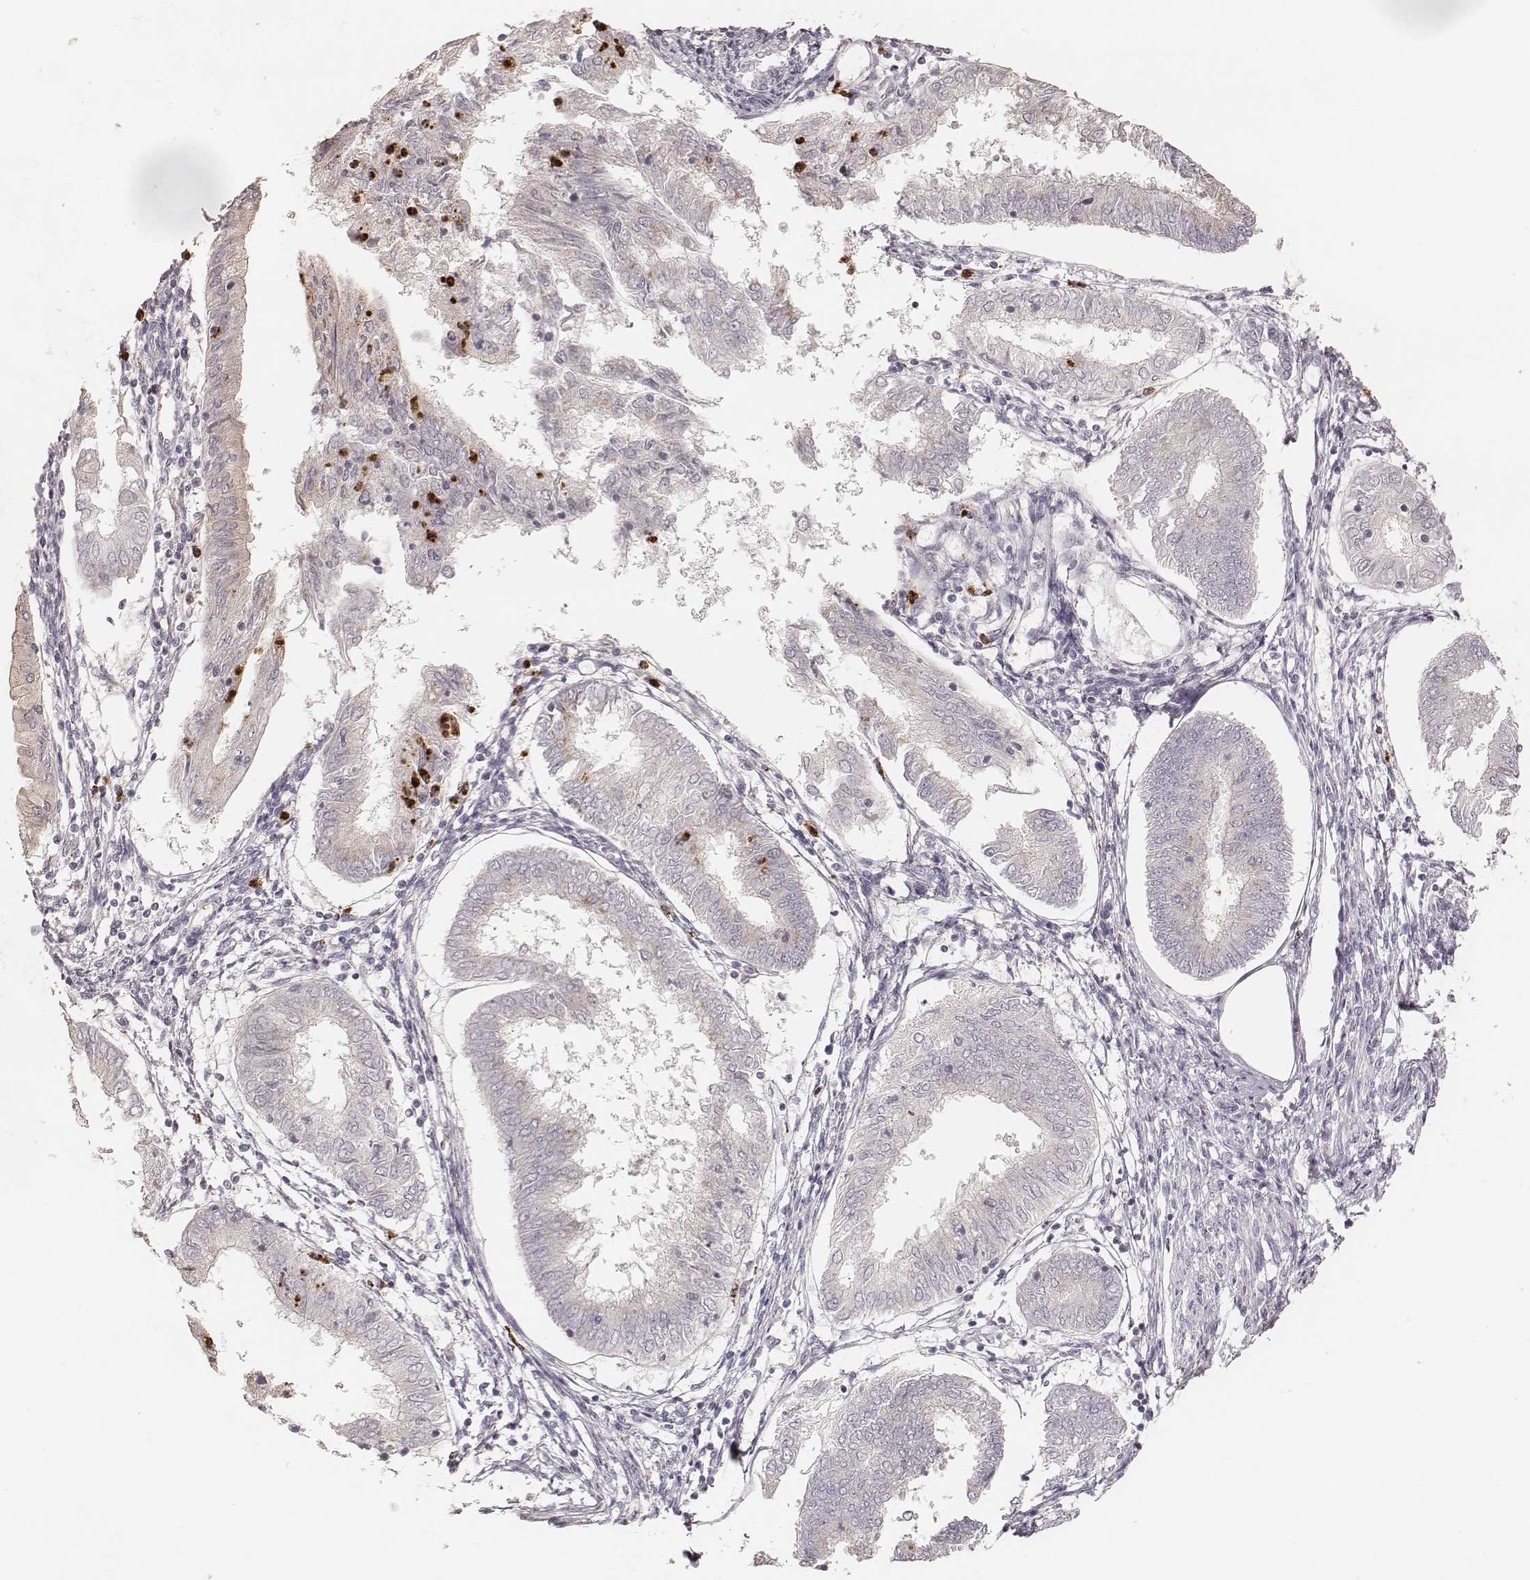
{"staining": {"intensity": "negative", "quantity": "none", "location": "none"}, "tissue": "endometrial cancer", "cell_type": "Tumor cells", "image_type": "cancer", "snomed": [{"axis": "morphology", "description": "Adenocarcinoma, NOS"}, {"axis": "topography", "description": "Endometrium"}], "caption": "DAB immunohistochemical staining of human endometrial cancer (adenocarcinoma) shows no significant positivity in tumor cells.", "gene": "ABCA7", "patient": {"sex": "female", "age": 68}}